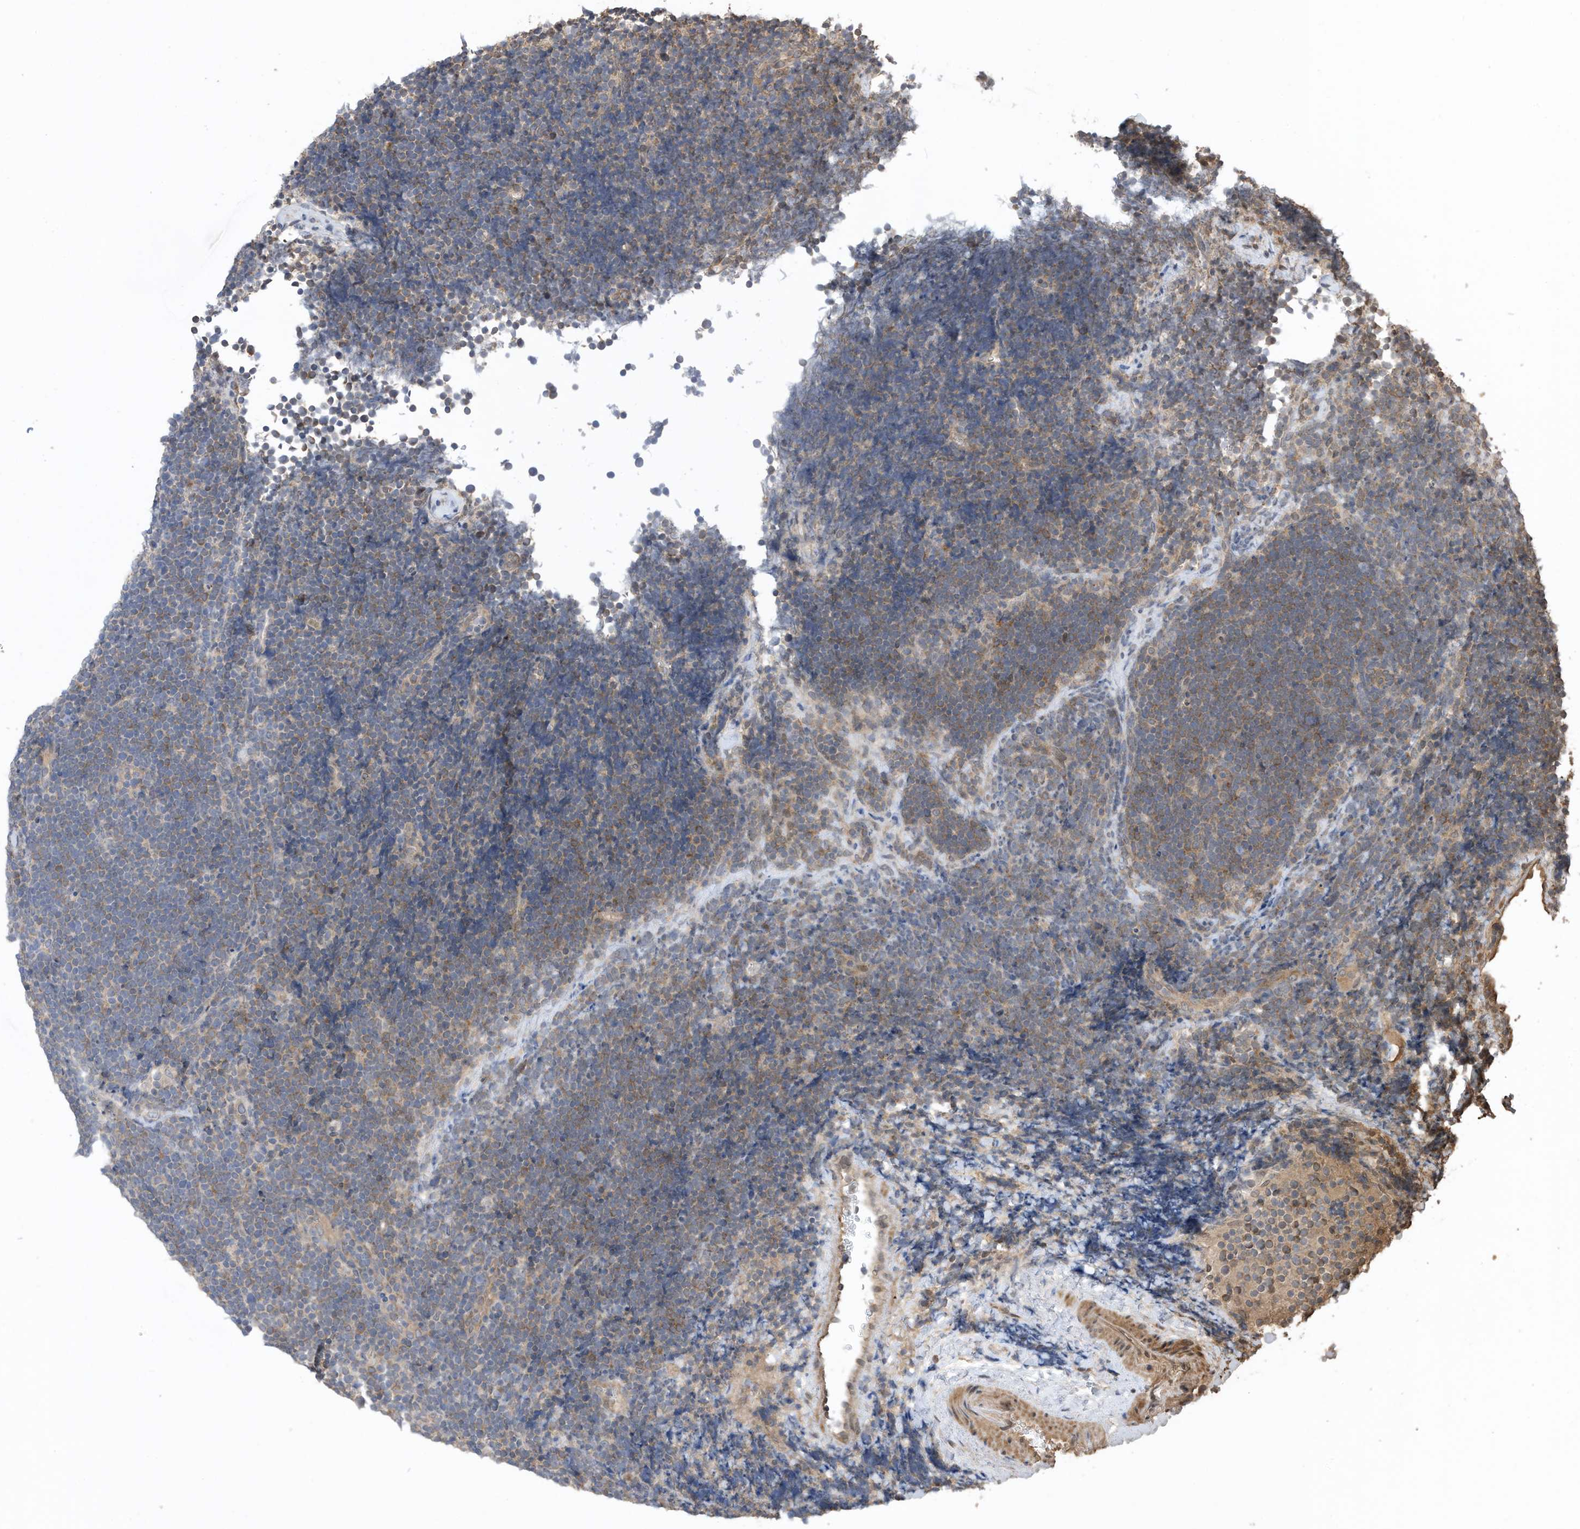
{"staining": {"intensity": "moderate", "quantity": "25%-75%", "location": "cytoplasmic/membranous"}, "tissue": "lymphoma", "cell_type": "Tumor cells", "image_type": "cancer", "snomed": [{"axis": "morphology", "description": "Malignant lymphoma, non-Hodgkin's type, High grade"}, {"axis": "topography", "description": "Lymph node"}], "caption": "Tumor cells show medium levels of moderate cytoplasmic/membranous expression in approximately 25%-75% of cells in malignant lymphoma, non-Hodgkin's type (high-grade).", "gene": "REC8", "patient": {"sex": "male", "age": 13}}